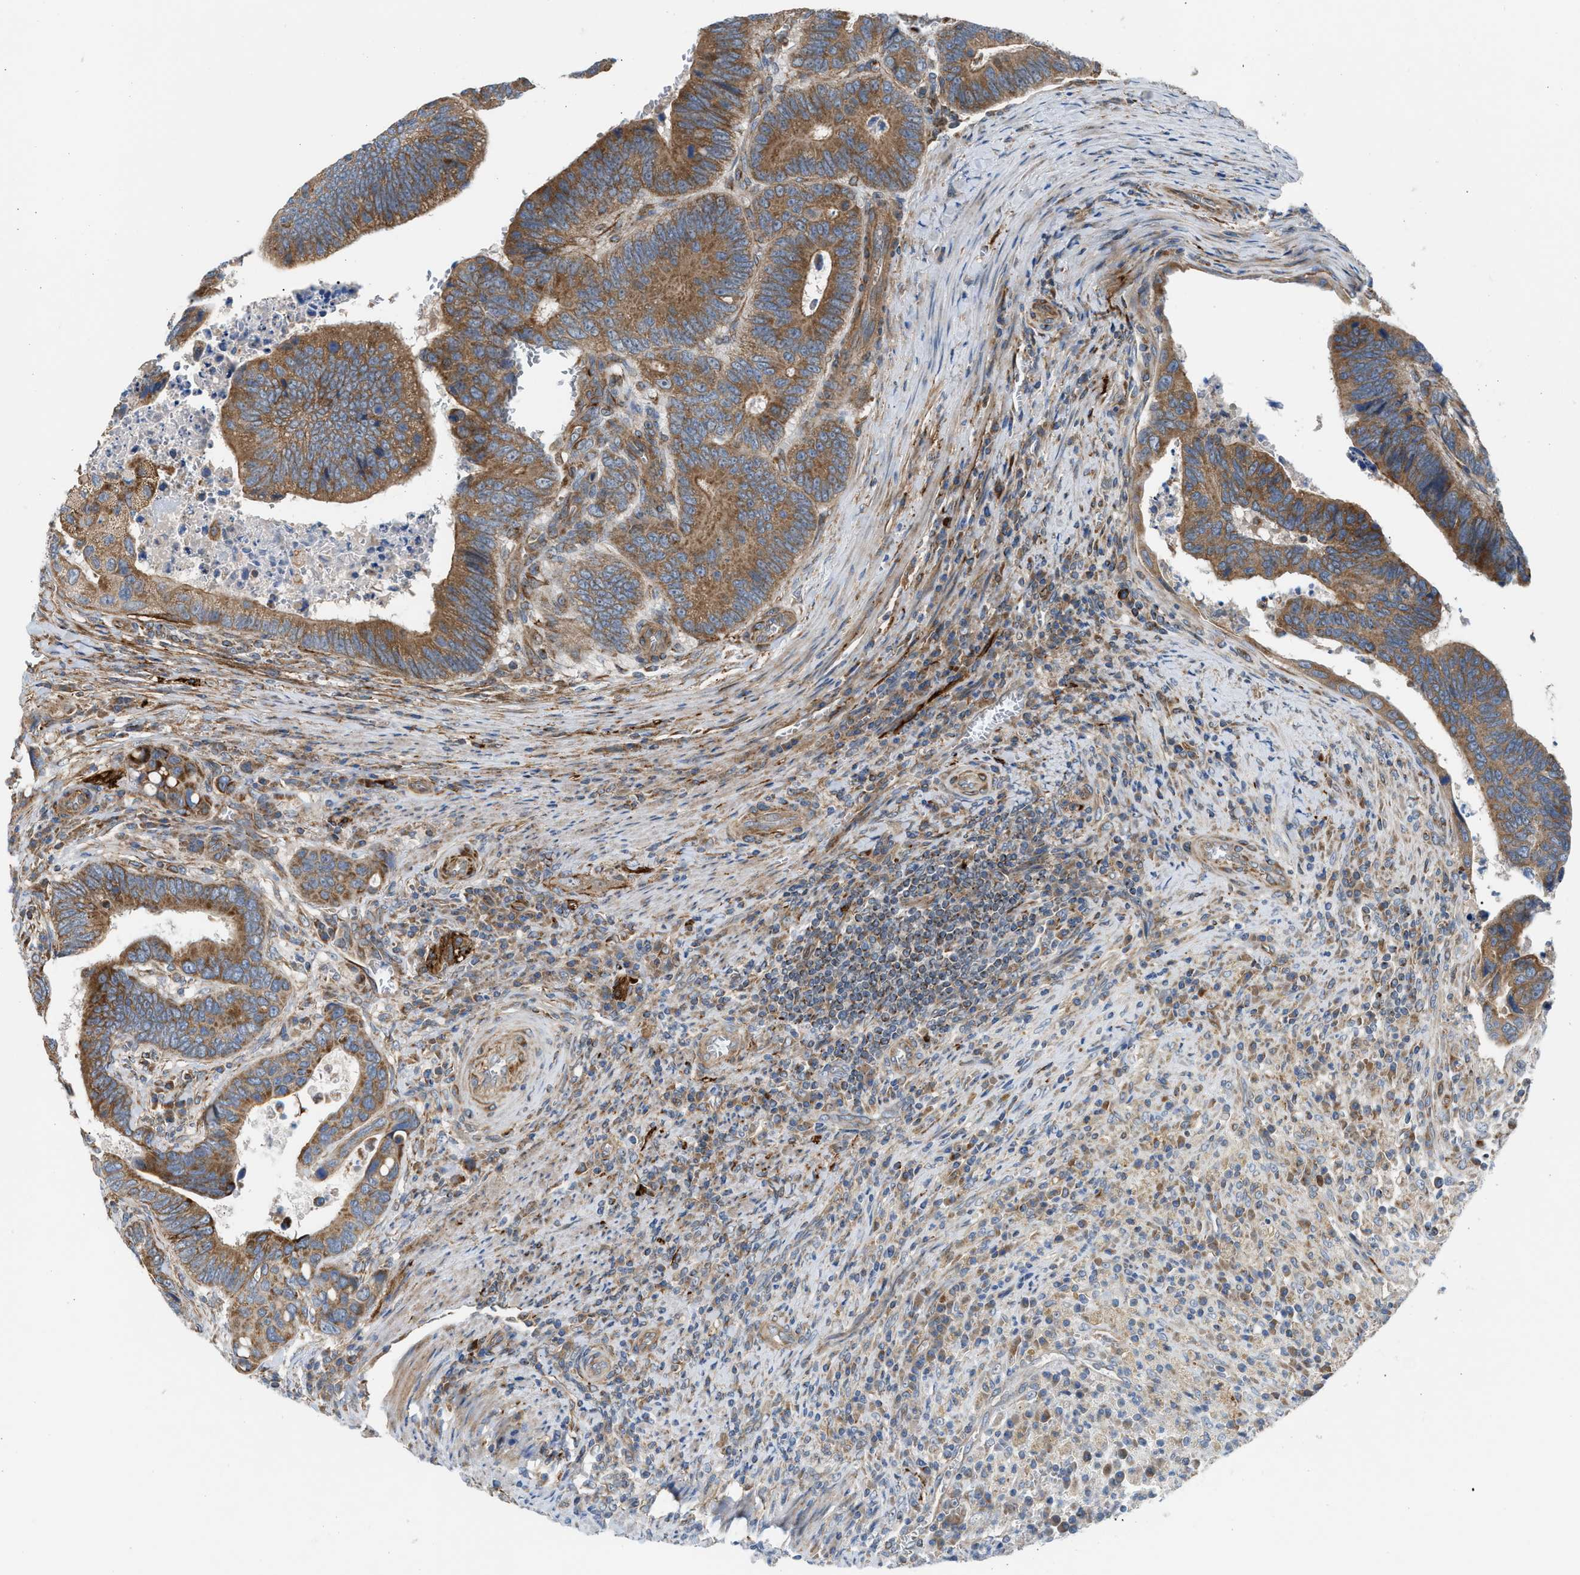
{"staining": {"intensity": "moderate", "quantity": ">75%", "location": "cytoplasmic/membranous"}, "tissue": "colorectal cancer", "cell_type": "Tumor cells", "image_type": "cancer", "snomed": [{"axis": "morphology", "description": "Inflammation, NOS"}, {"axis": "morphology", "description": "Adenocarcinoma, NOS"}, {"axis": "topography", "description": "Colon"}], "caption": "Protein positivity by immunohistochemistry (IHC) shows moderate cytoplasmic/membranous staining in approximately >75% of tumor cells in colorectal cancer (adenocarcinoma).", "gene": "SLC10A3", "patient": {"sex": "male", "age": 72}}